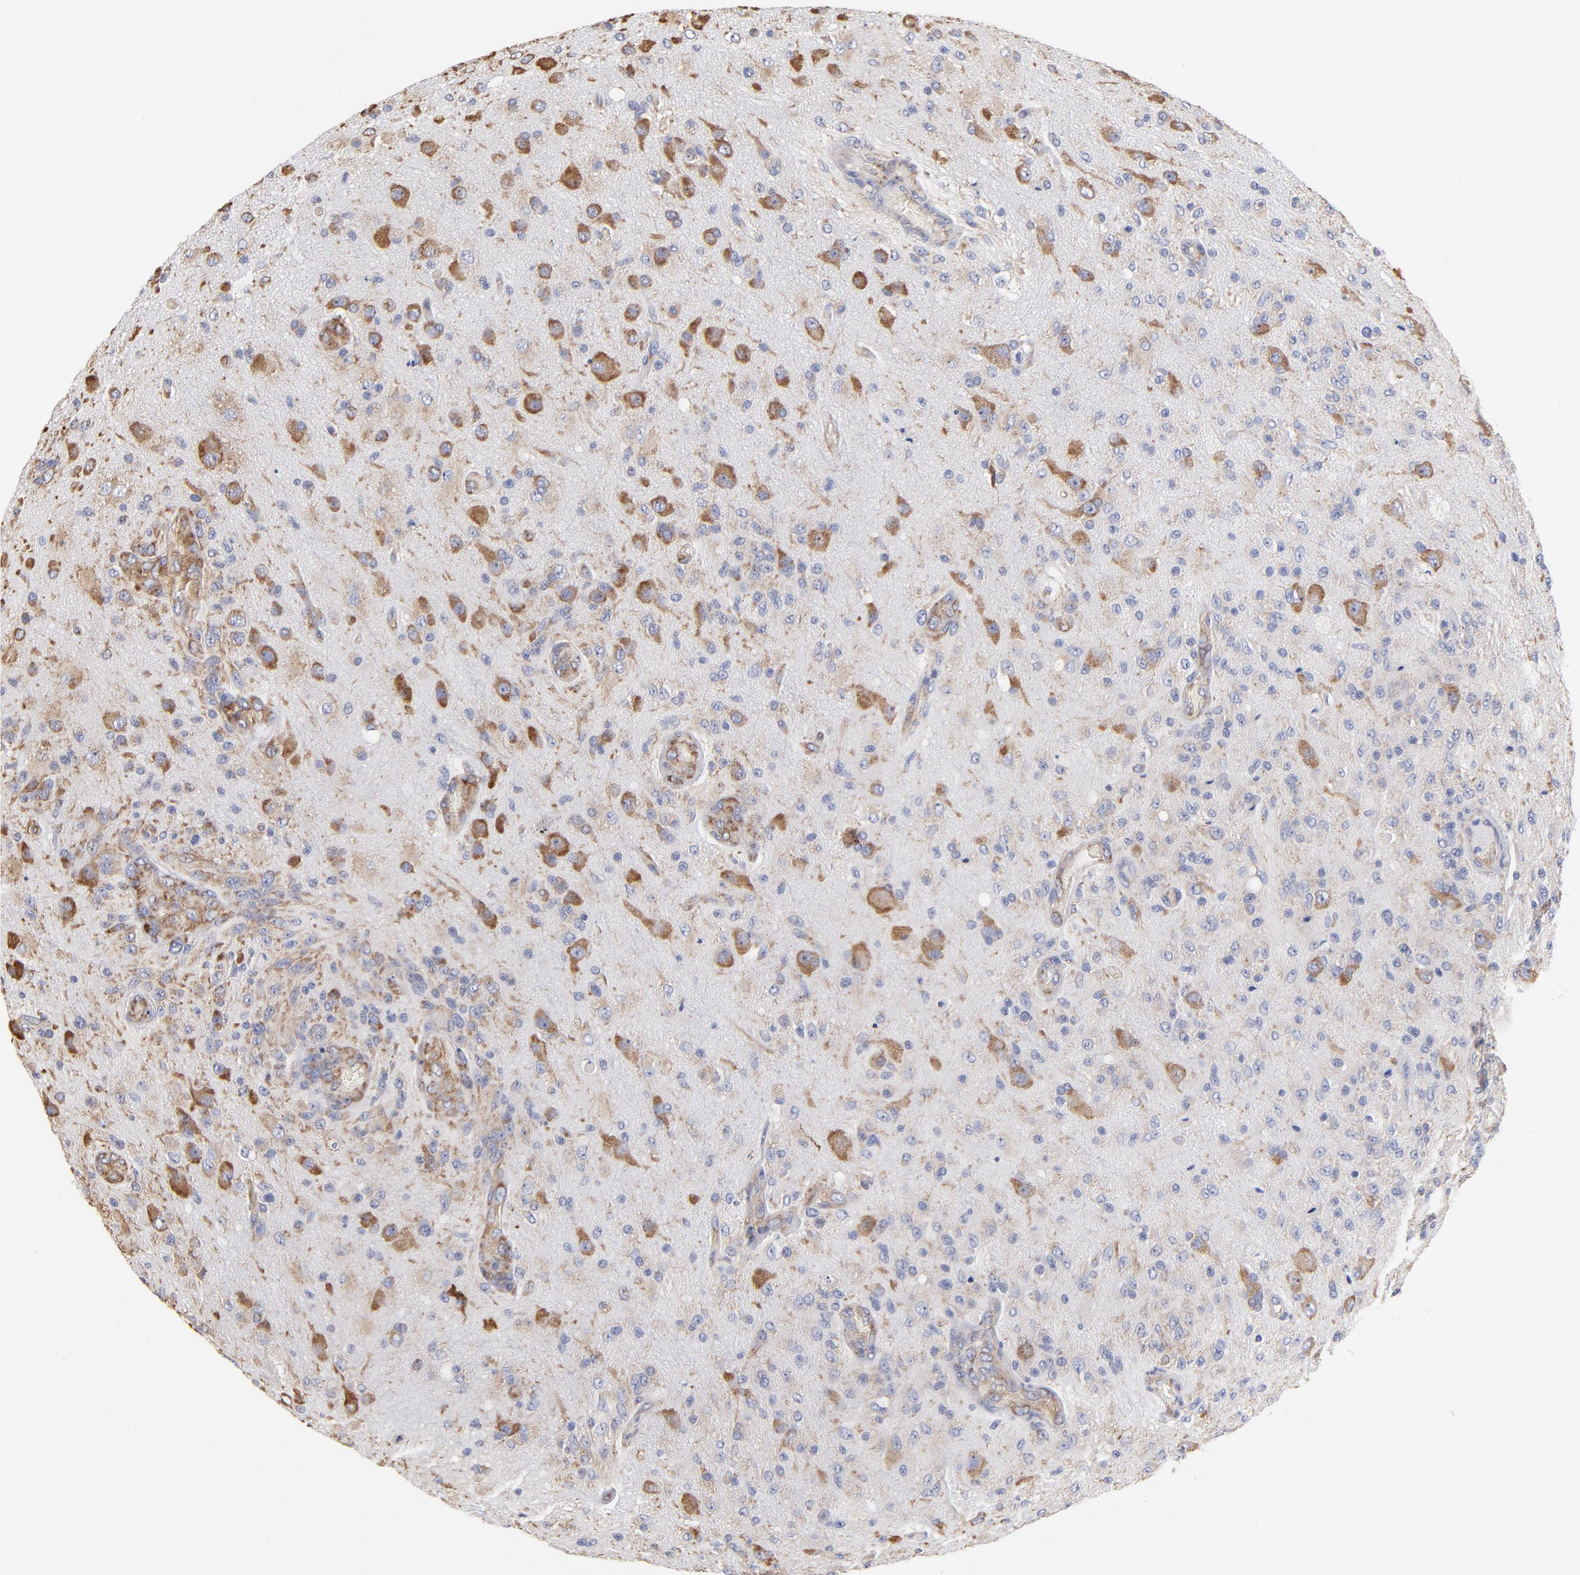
{"staining": {"intensity": "moderate", "quantity": "25%-75%", "location": "cytoplasmic/membranous"}, "tissue": "glioma", "cell_type": "Tumor cells", "image_type": "cancer", "snomed": [{"axis": "morphology", "description": "Normal tissue, NOS"}, {"axis": "morphology", "description": "Glioma, malignant, High grade"}, {"axis": "topography", "description": "Cerebral cortex"}], "caption": "The histopathology image shows staining of high-grade glioma (malignant), revealing moderate cytoplasmic/membranous protein positivity (brown color) within tumor cells.", "gene": "RPL9", "patient": {"sex": "male", "age": 77}}